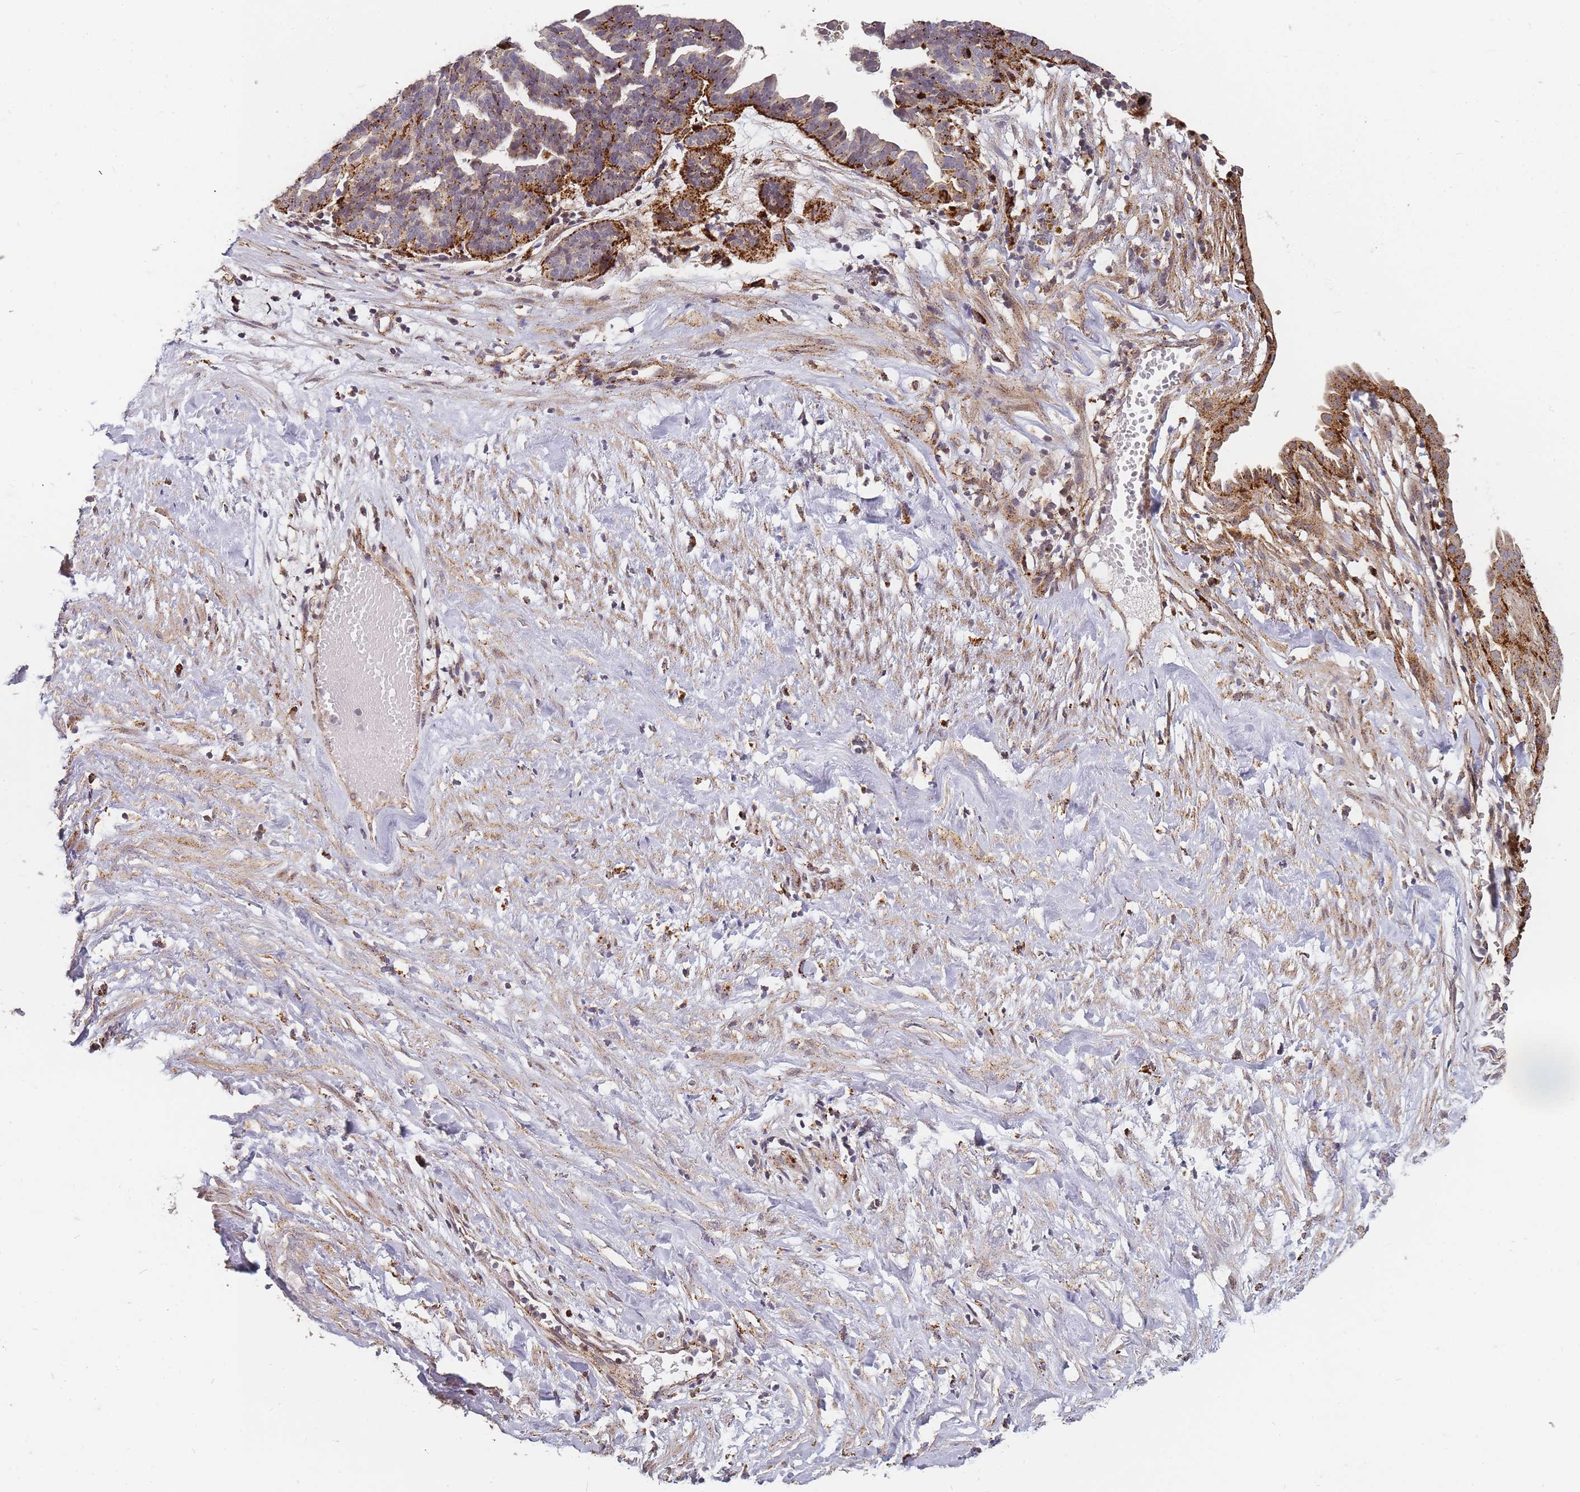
{"staining": {"intensity": "strong", "quantity": "<25%", "location": "cytoplasmic/membranous"}, "tissue": "ovarian cancer", "cell_type": "Tumor cells", "image_type": "cancer", "snomed": [{"axis": "morphology", "description": "Cystadenocarcinoma, serous, NOS"}, {"axis": "topography", "description": "Ovary"}], "caption": "High-power microscopy captured an immunohistochemistry histopathology image of ovarian cancer, revealing strong cytoplasmic/membranous expression in about <25% of tumor cells.", "gene": "ATG5", "patient": {"sex": "female", "age": 59}}